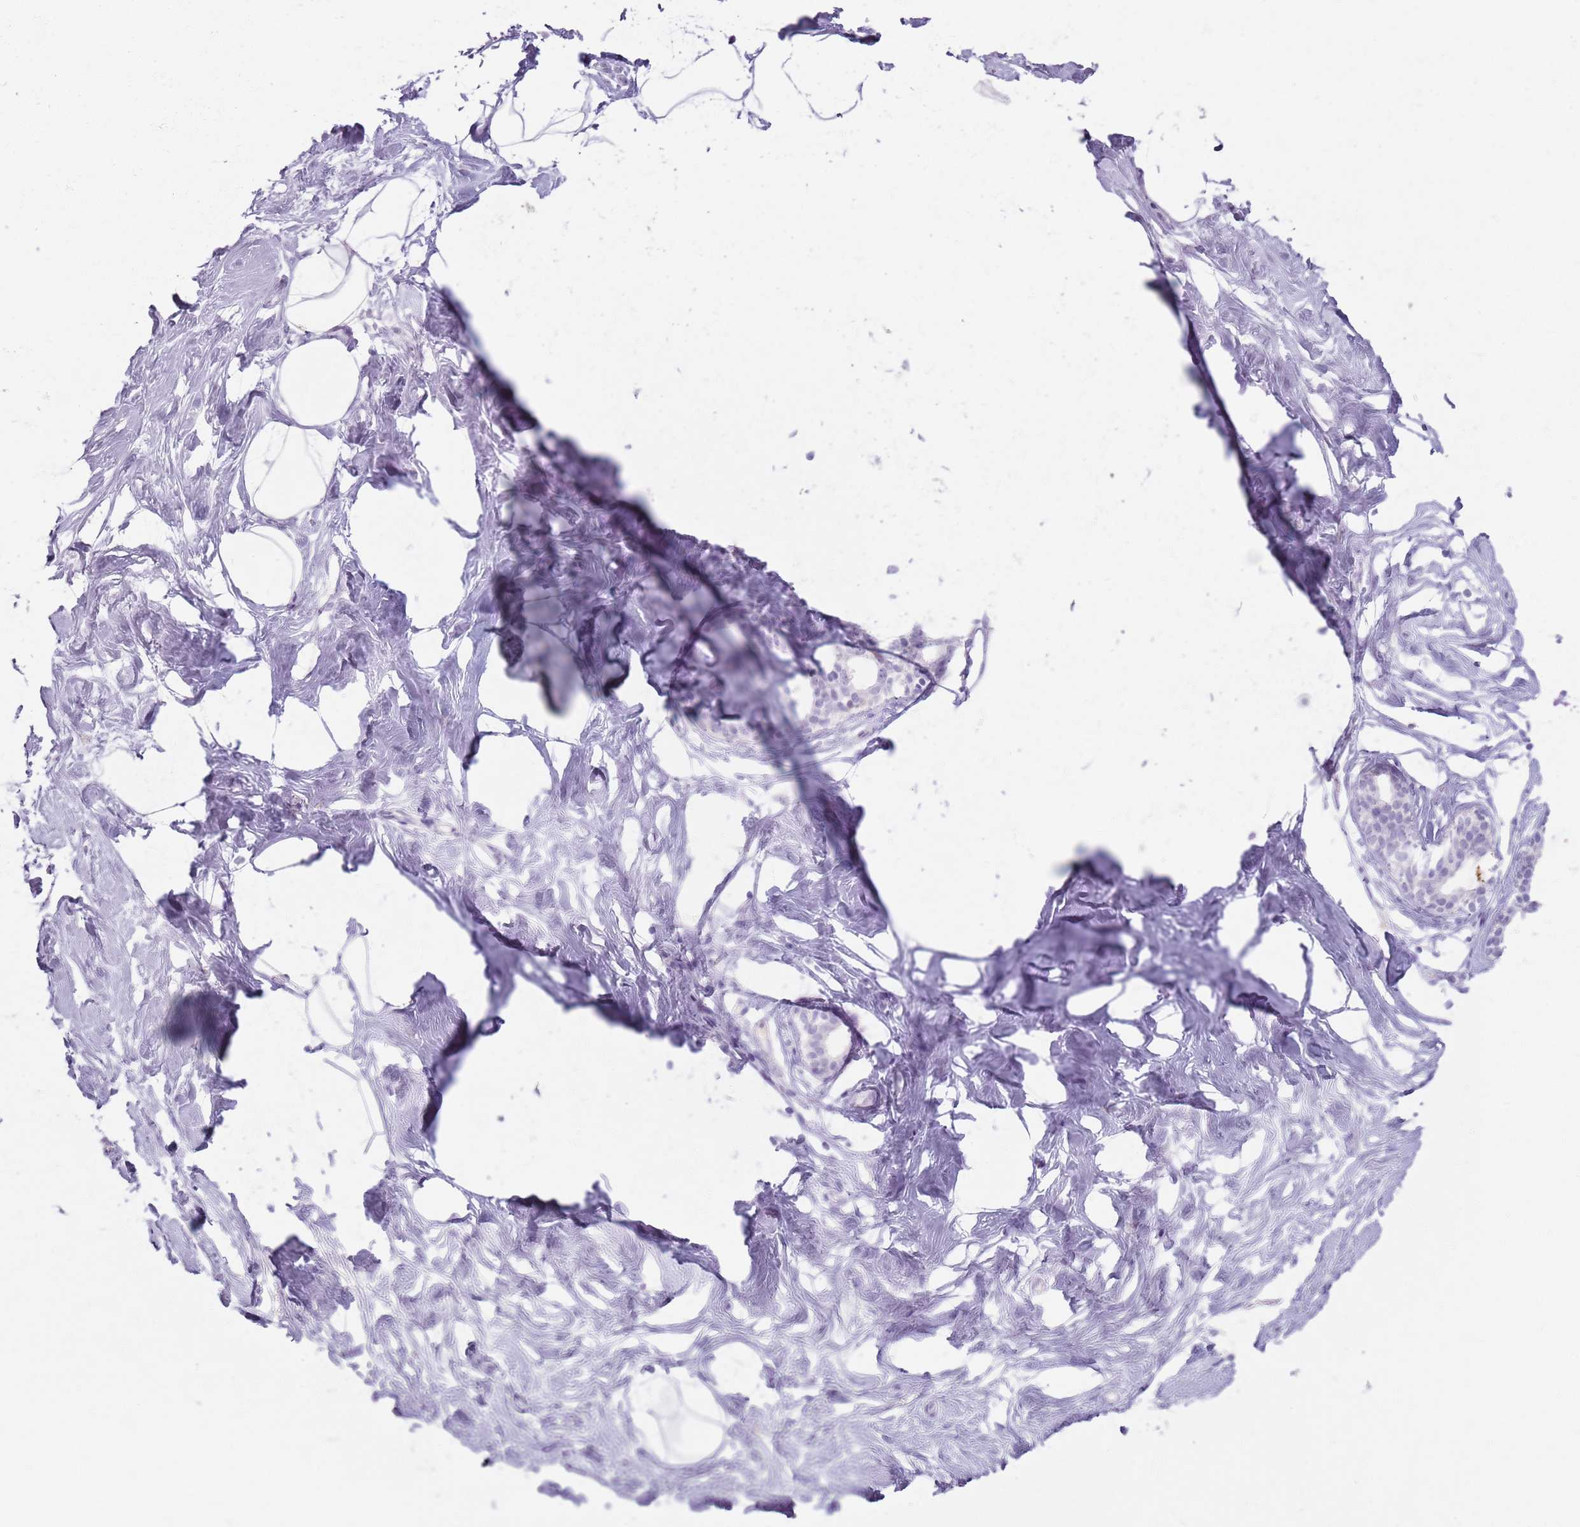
{"staining": {"intensity": "negative", "quantity": "none", "location": "none"}, "tissue": "breast", "cell_type": "Adipocytes", "image_type": "normal", "snomed": [{"axis": "morphology", "description": "Normal tissue, NOS"}, {"axis": "morphology", "description": "Adenoma, NOS"}, {"axis": "topography", "description": "Breast"}], "caption": "This is a image of IHC staining of normal breast, which shows no expression in adipocytes. (DAB (3,3'-diaminobenzidine) IHC visualized using brightfield microscopy, high magnification).", "gene": "GDPGP1", "patient": {"sex": "female", "age": 23}}